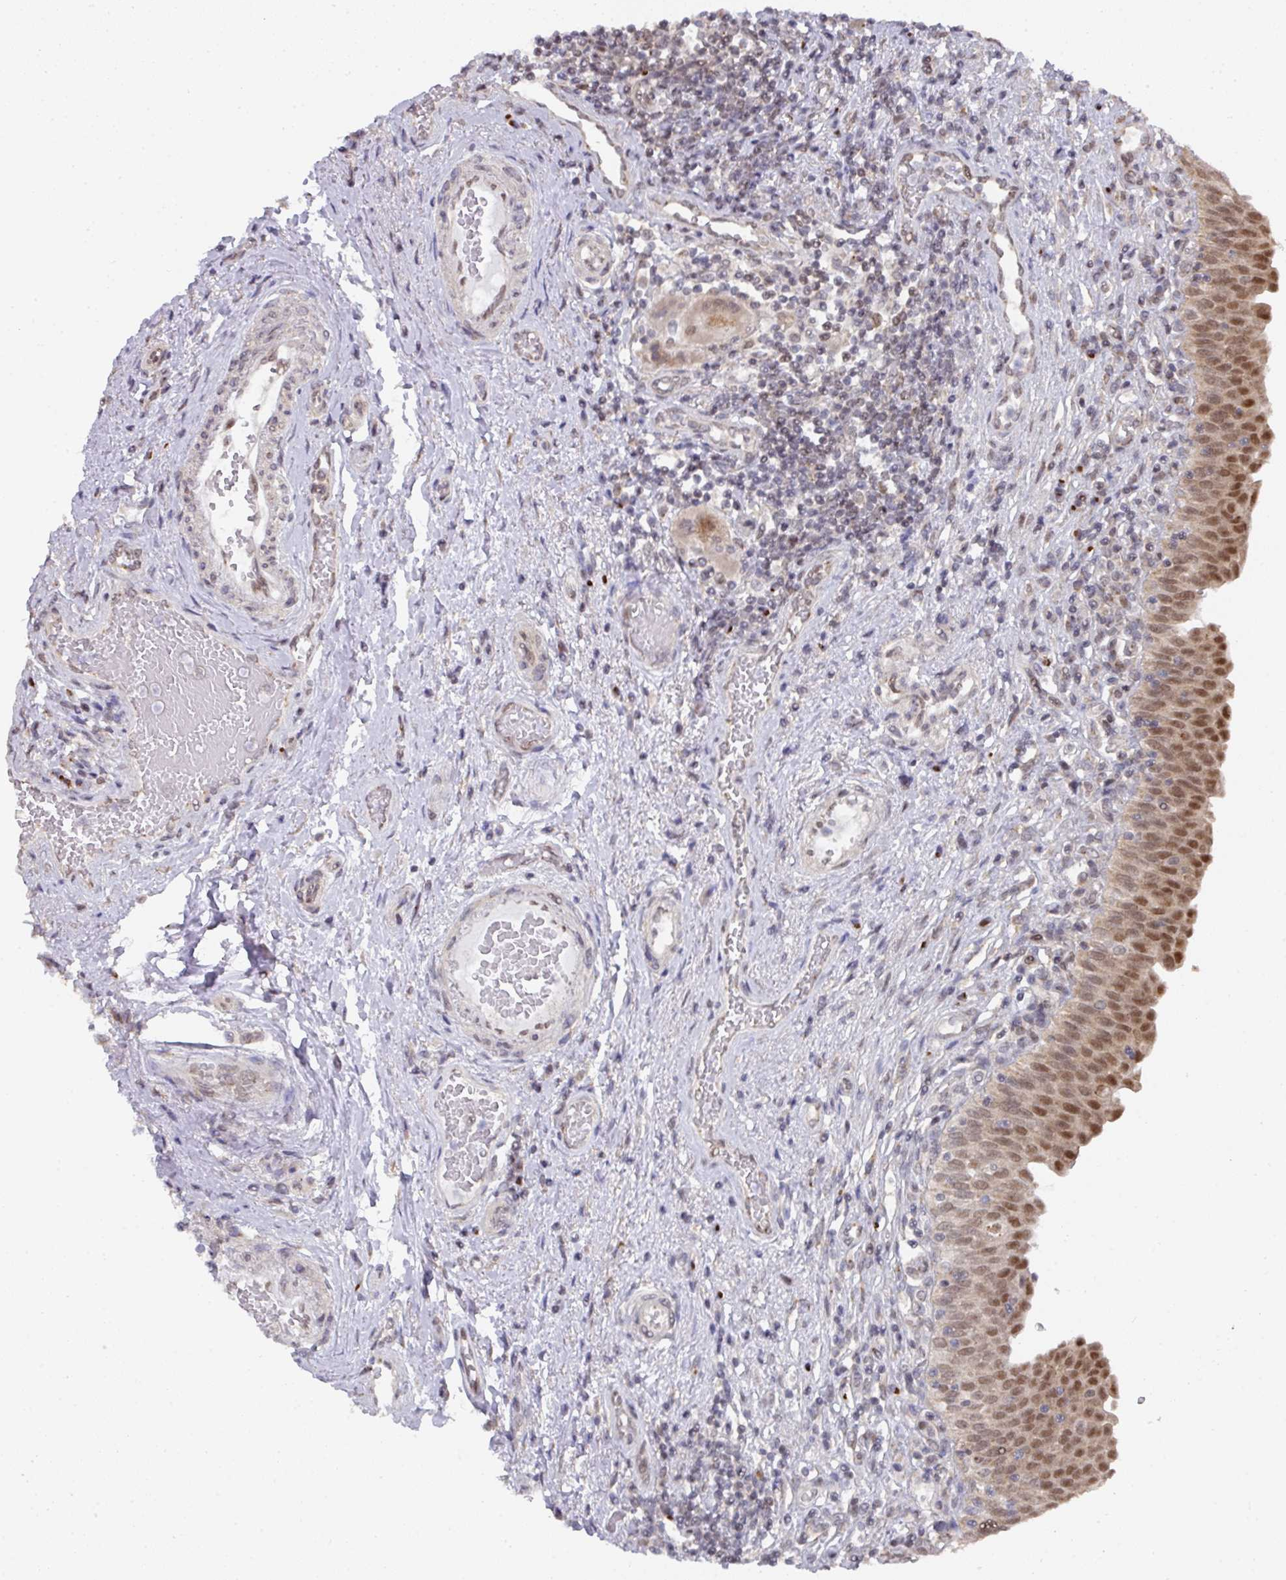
{"staining": {"intensity": "moderate", "quantity": ">75%", "location": "nuclear"}, "tissue": "urinary bladder", "cell_type": "Urothelial cells", "image_type": "normal", "snomed": [{"axis": "morphology", "description": "Normal tissue, NOS"}, {"axis": "topography", "description": "Urinary bladder"}], "caption": "Immunohistochemistry (IHC) staining of normal urinary bladder, which exhibits medium levels of moderate nuclear expression in about >75% of urothelial cells indicating moderate nuclear protein expression. The staining was performed using DAB (3,3'-diaminobenzidine) (brown) for protein detection and nuclei were counterstained in hematoxylin (blue).", "gene": "C18orf25", "patient": {"sex": "male", "age": 71}}